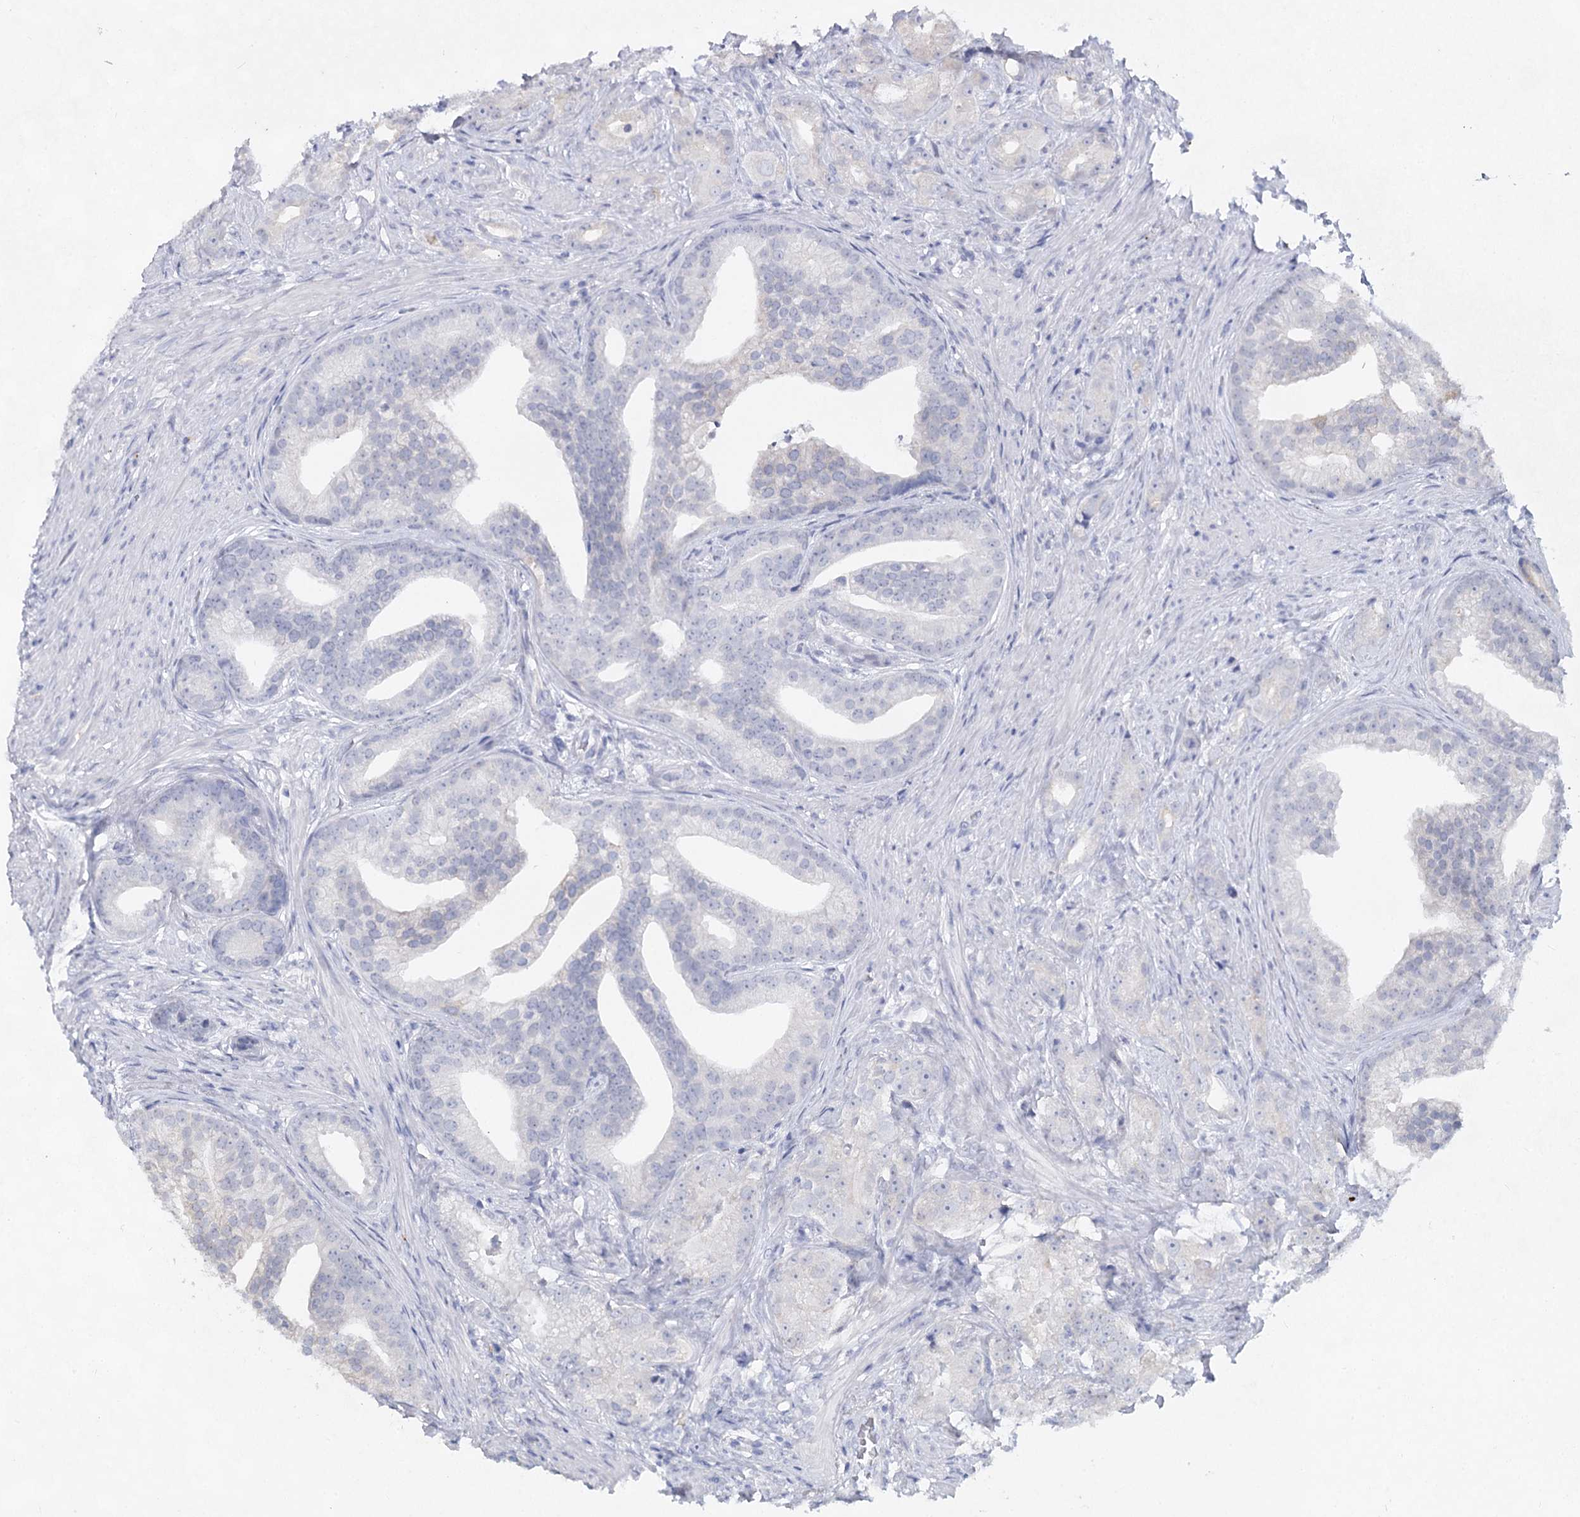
{"staining": {"intensity": "negative", "quantity": "none", "location": "none"}, "tissue": "prostate cancer", "cell_type": "Tumor cells", "image_type": "cancer", "snomed": [{"axis": "morphology", "description": "Adenocarcinoma, Low grade"}, {"axis": "topography", "description": "Prostate"}], "caption": "Immunohistochemistry of prostate adenocarcinoma (low-grade) displays no staining in tumor cells.", "gene": "CCDC73", "patient": {"sex": "male", "age": 71}}